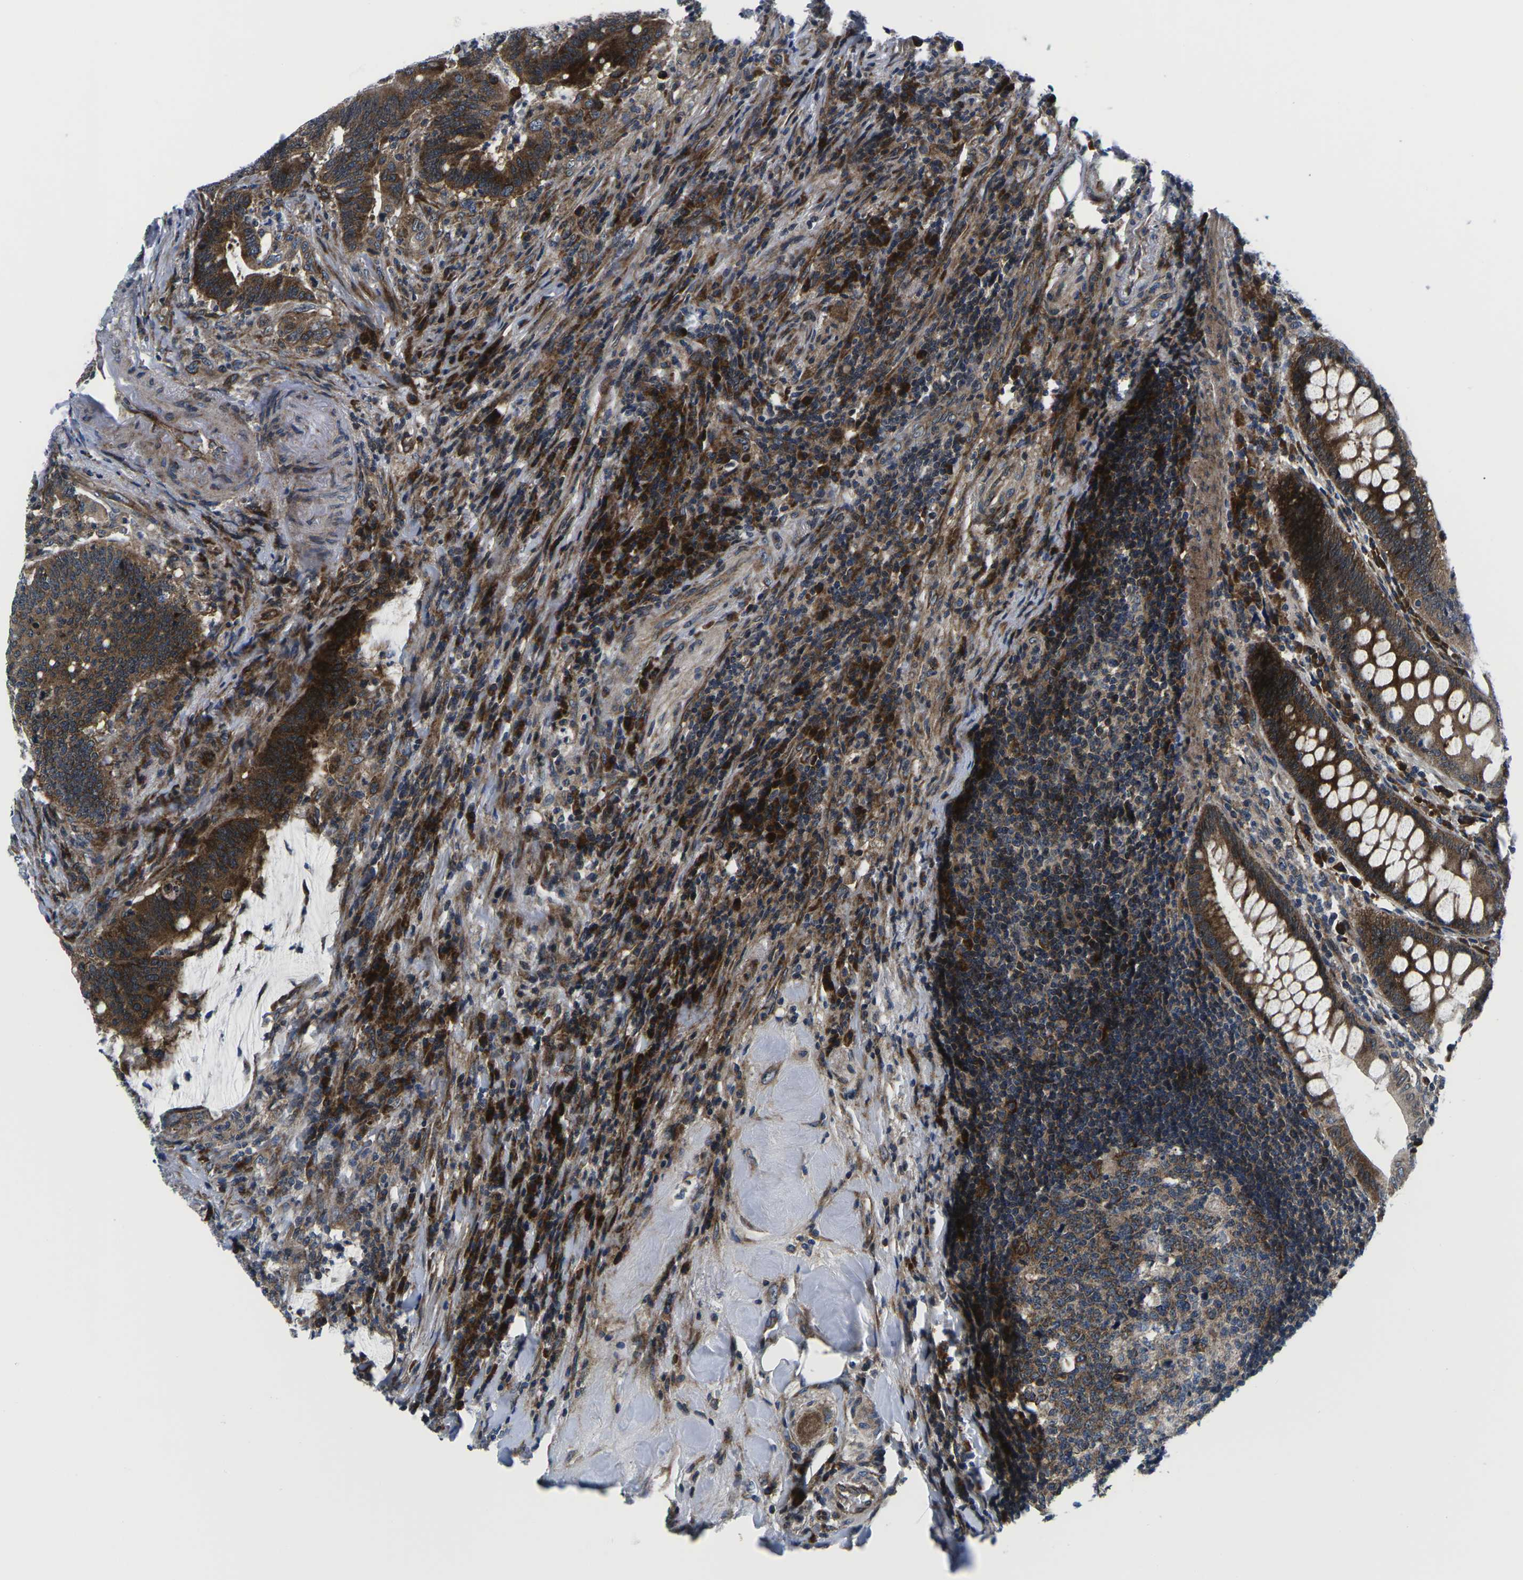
{"staining": {"intensity": "strong", "quantity": ">75%", "location": "cytoplasmic/membranous"}, "tissue": "colorectal cancer", "cell_type": "Tumor cells", "image_type": "cancer", "snomed": [{"axis": "morphology", "description": "Normal tissue, NOS"}, {"axis": "morphology", "description": "Adenocarcinoma, NOS"}, {"axis": "topography", "description": "Colon"}], "caption": "Colorectal cancer (adenocarcinoma) stained with DAB (3,3'-diaminobenzidine) immunohistochemistry (IHC) reveals high levels of strong cytoplasmic/membranous positivity in about >75% of tumor cells.", "gene": "EIF4E", "patient": {"sex": "female", "age": 66}}